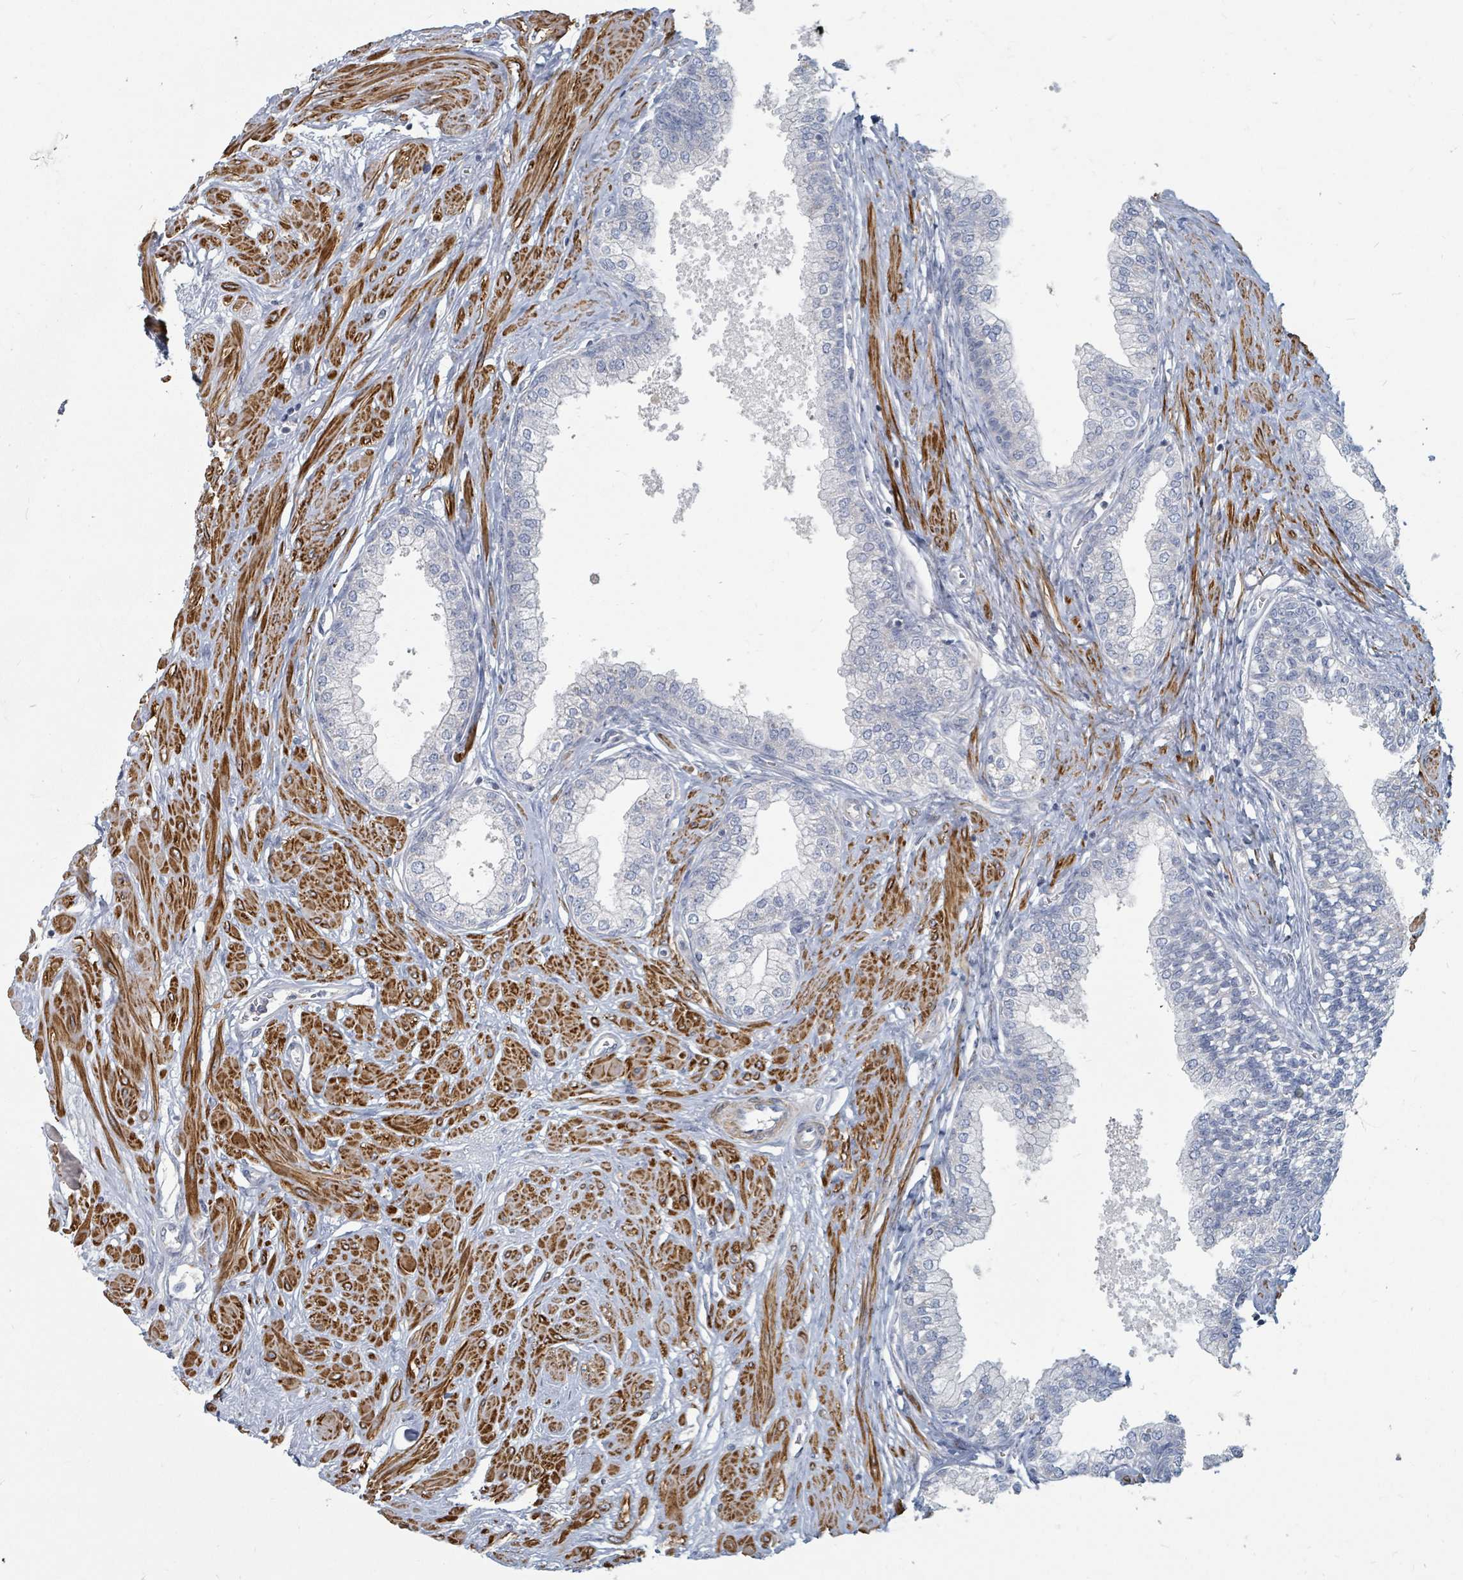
{"staining": {"intensity": "negative", "quantity": "none", "location": "none"}, "tissue": "prostate", "cell_type": "Glandular cells", "image_type": "normal", "snomed": [{"axis": "morphology", "description": "Normal tissue, NOS"}, {"axis": "topography", "description": "Prostate"}], "caption": "There is no significant expression in glandular cells of prostate. (Stains: DAB immunohistochemistry with hematoxylin counter stain, Microscopy: brightfield microscopy at high magnification).", "gene": "ARGFX", "patient": {"sex": "male", "age": 60}}